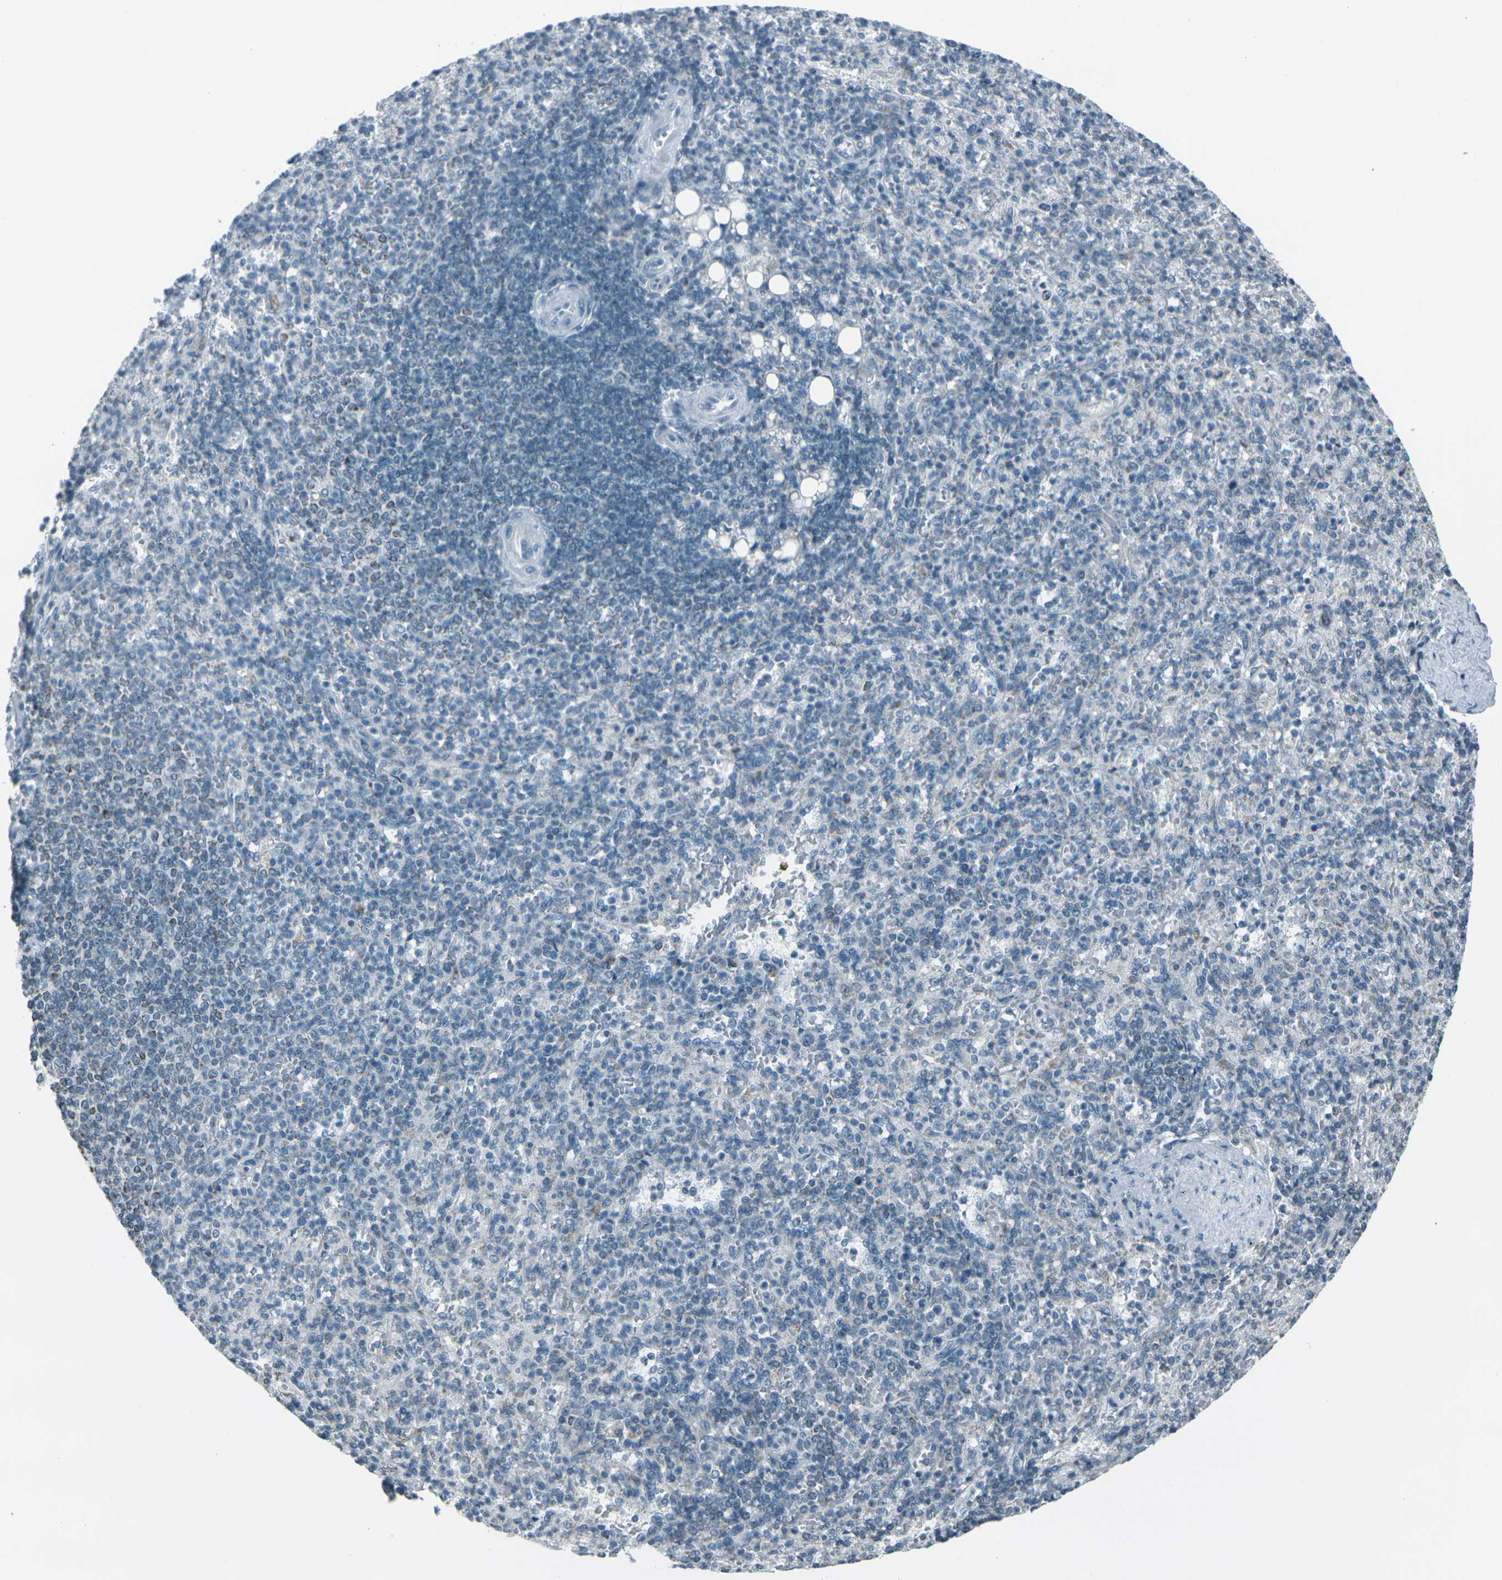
{"staining": {"intensity": "weak", "quantity": "<25%", "location": "cytoplasmic/membranous"}, "tissue": "spleen", "cell_type": "Cells in red pulp", "image_type": "normal", "snomed": [{"axis": "morphology", "description": "Normal tissue, NOS"}, {"axis": "topography", "description": "Spleen"}], "caption": "DAB immunohistochemical staining of unremarkable spleen shows no significant staining in cells in red pulp. (Stains: DAB (3,3'-diaminobenzidine) immunohistochemistry (IHC) with hematoxylin counter stain, Microscopy: brightfield microscopy at high magnification).", "gene": "H2BC1", "patient": {"sex": "female", "age": 74}}